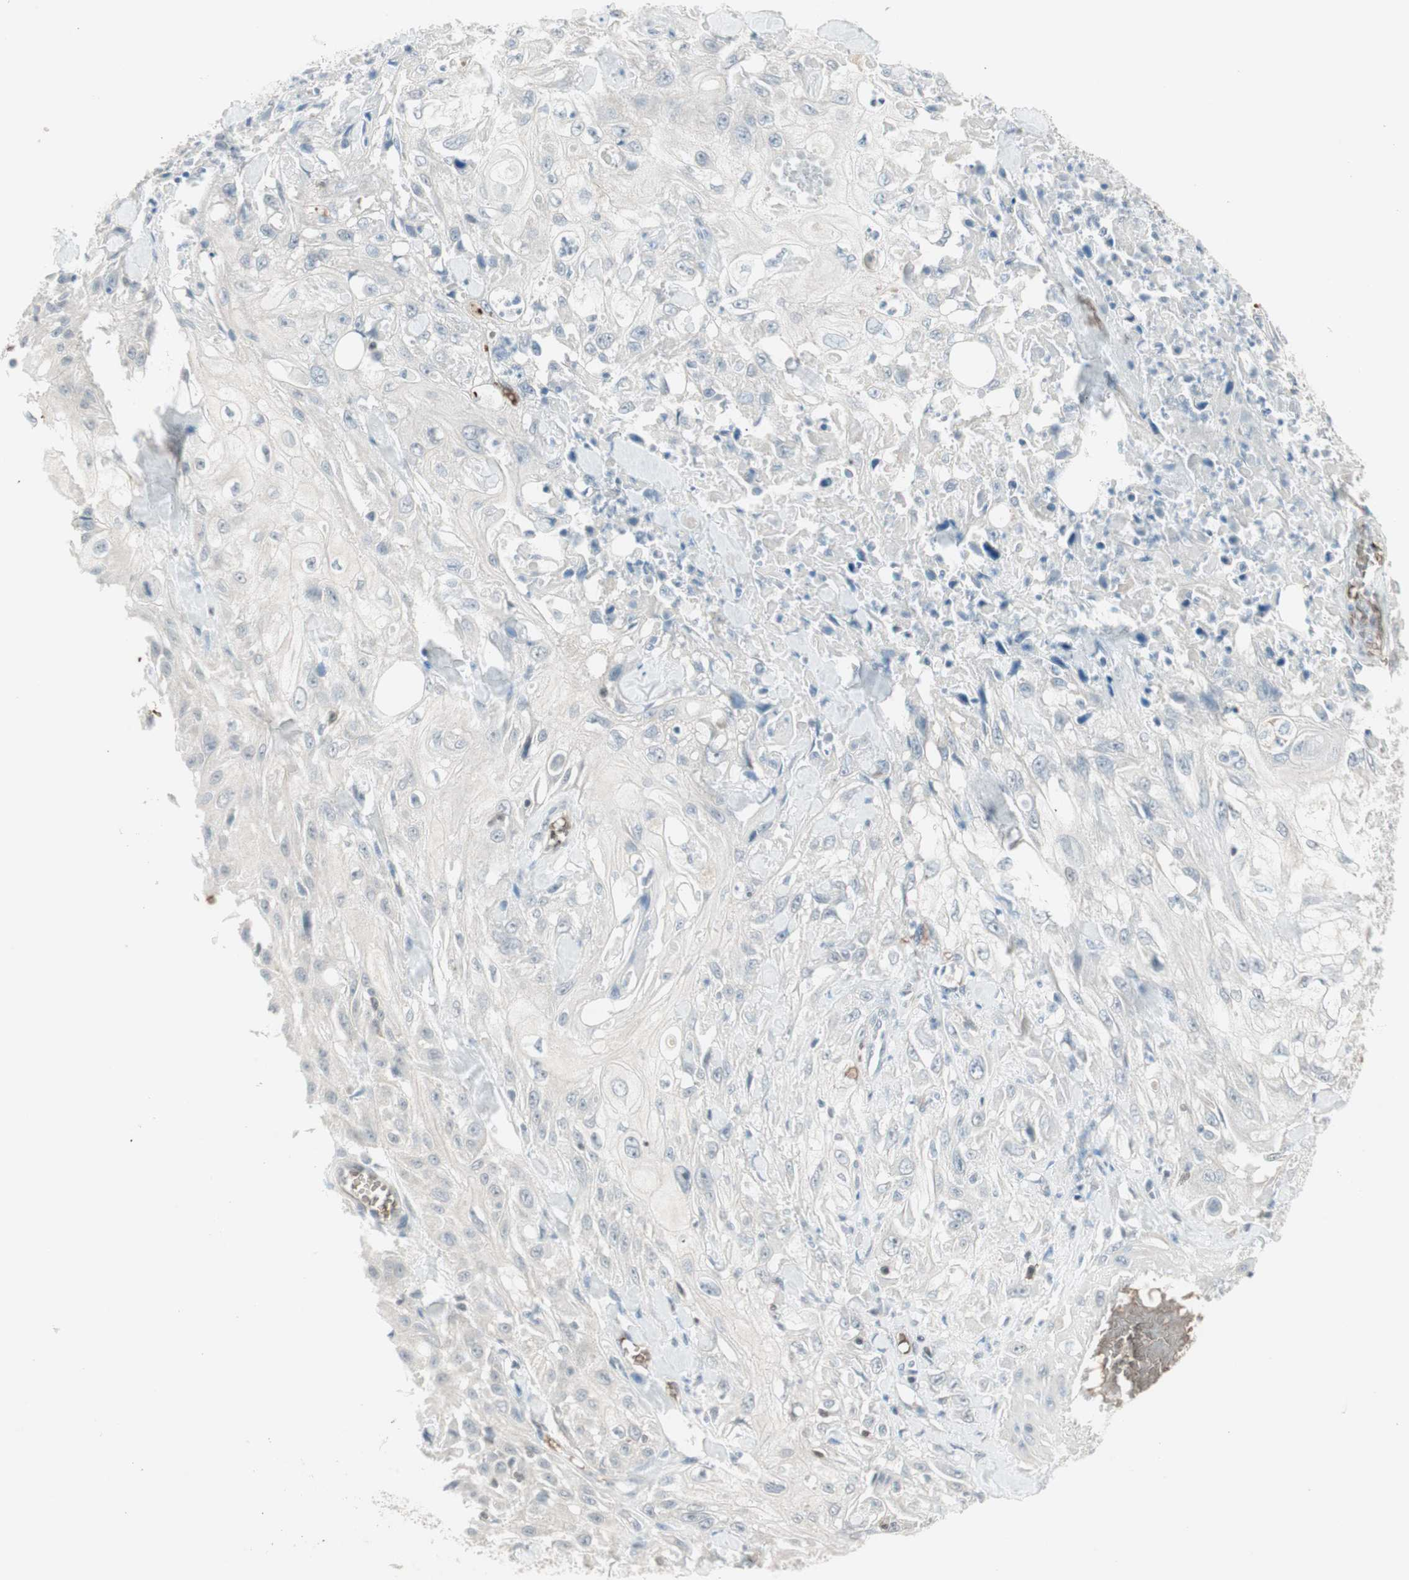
{"staining": {"intensity": "negative", "quantity": "none", "location": "none"}, "tissue": "skin cancer", "cell_type": "Tumor cells", "image_type": "cancer", "snomed": [{"axis": "morphology", "description": "Squamous cell carcinoma, NOS"}, {"axis": "morphology", "description": "Squamous cell carcinoma, metastatic, NOS"}, {"axis": "topography", "description": "Skin"}, {"axis": "topography", "description": "Lymph node"}], "caption": "The micrograph shows no significant positivity in tumor cells of metastatic squamous cell carcinoma (skin).", "gene": "MAP4K1", "patient": {"sex": "male", "age": 75}}